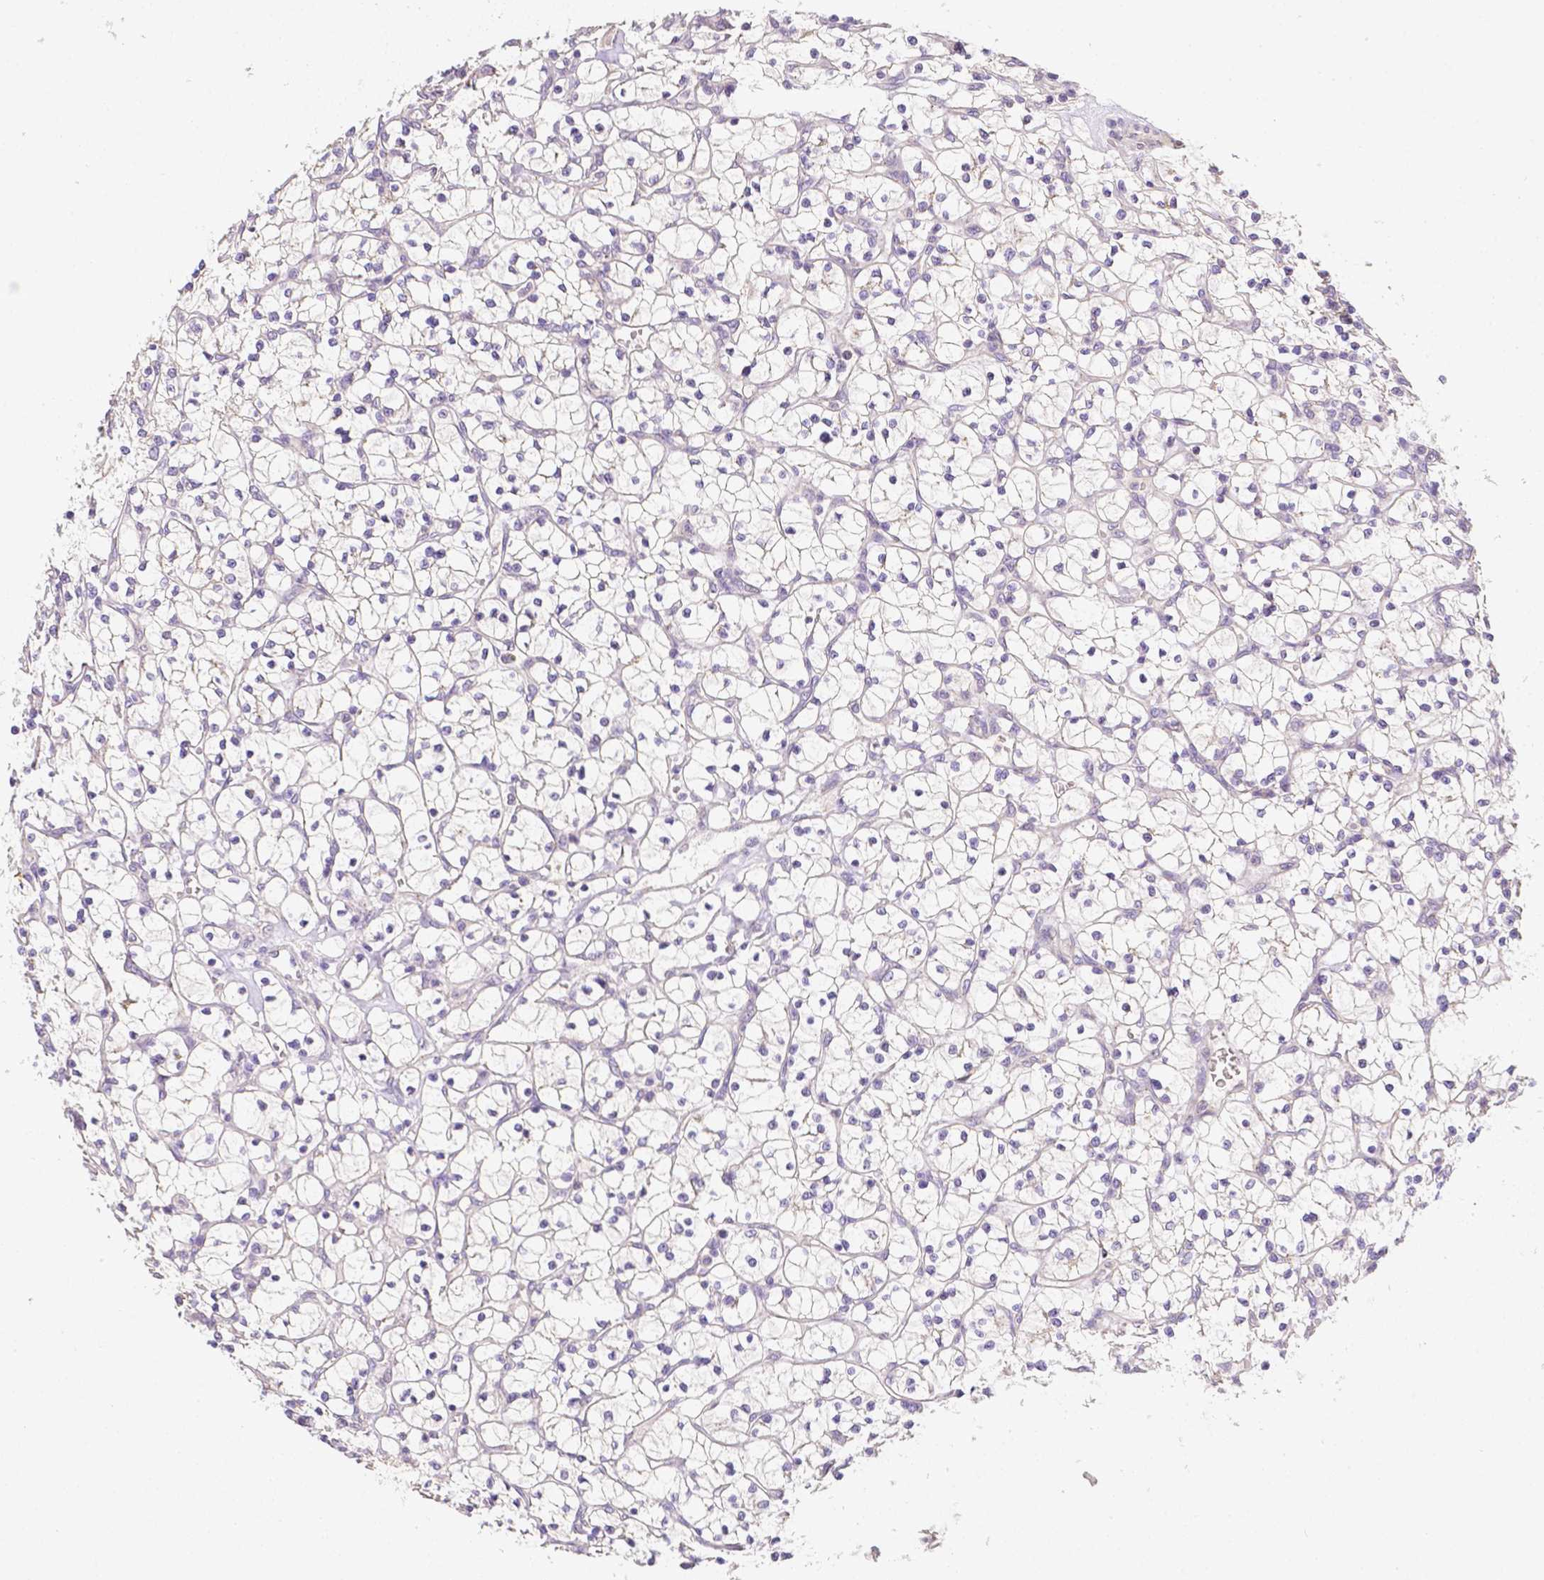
{"staining": {"intensity": "negative", "quantity": "none", "location": "none"}, "tissue": "renal cancer", "cell_type": "Tumor cells", "image_type": "cancer", "snomed": [{"axis": "morphology", "description": "Adenocarcinoma, NOS"}, {"axis": "topography", "description": "Kidney"}], "caption": "This is an IHC micrograph of adenocarcinoma (renal). There is no positivity in tumor cells.", "gene": "C10orf67", "patient": {"sex": "female", "age": 64}}